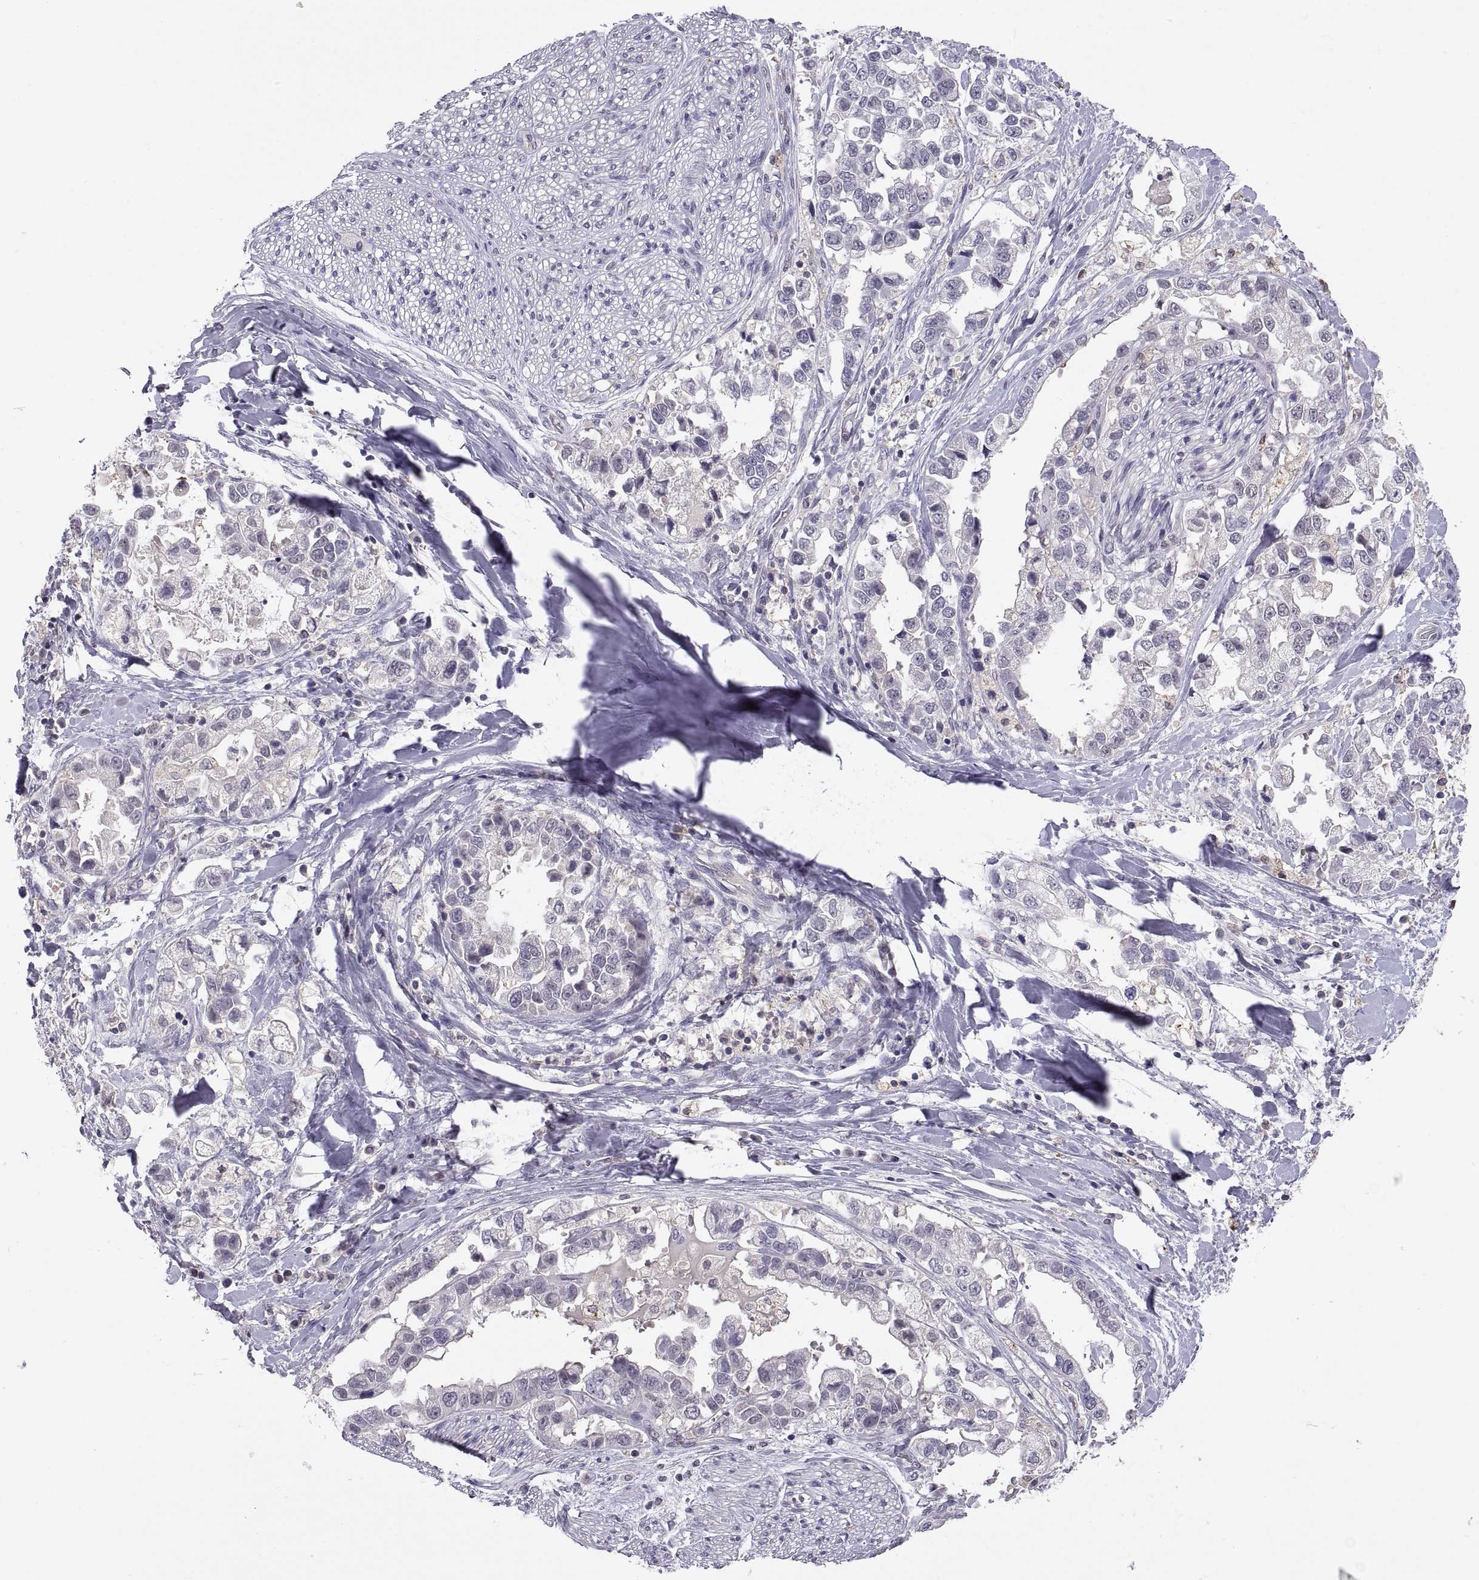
{"staining": {"intensity": "negative", "quantity": "none", "location": "none"}, "tissue": "stomach cancer", "cell_type": "Tumor cells", "image_type": "cancer", "snomed": [{"axis": "morphology", "description": "Adenocarcinoma, NOS"}, {"axis": "topography", "description": "Stomach"}], "caption": "Immunohistochemistry histopathology image of neoplastic tissue: stomach adenocarcinoma stained with DAB shows no significant protein staining in tumor cells. (Stains: DAB (3,3'-diaminobenzidine) immunohistochemistry with hematoxylin counter stain, Microscopy: brightfield microscopy at high magnification).", "gene": "FGF9", "patient": {"sex": "male", "age": 59}}